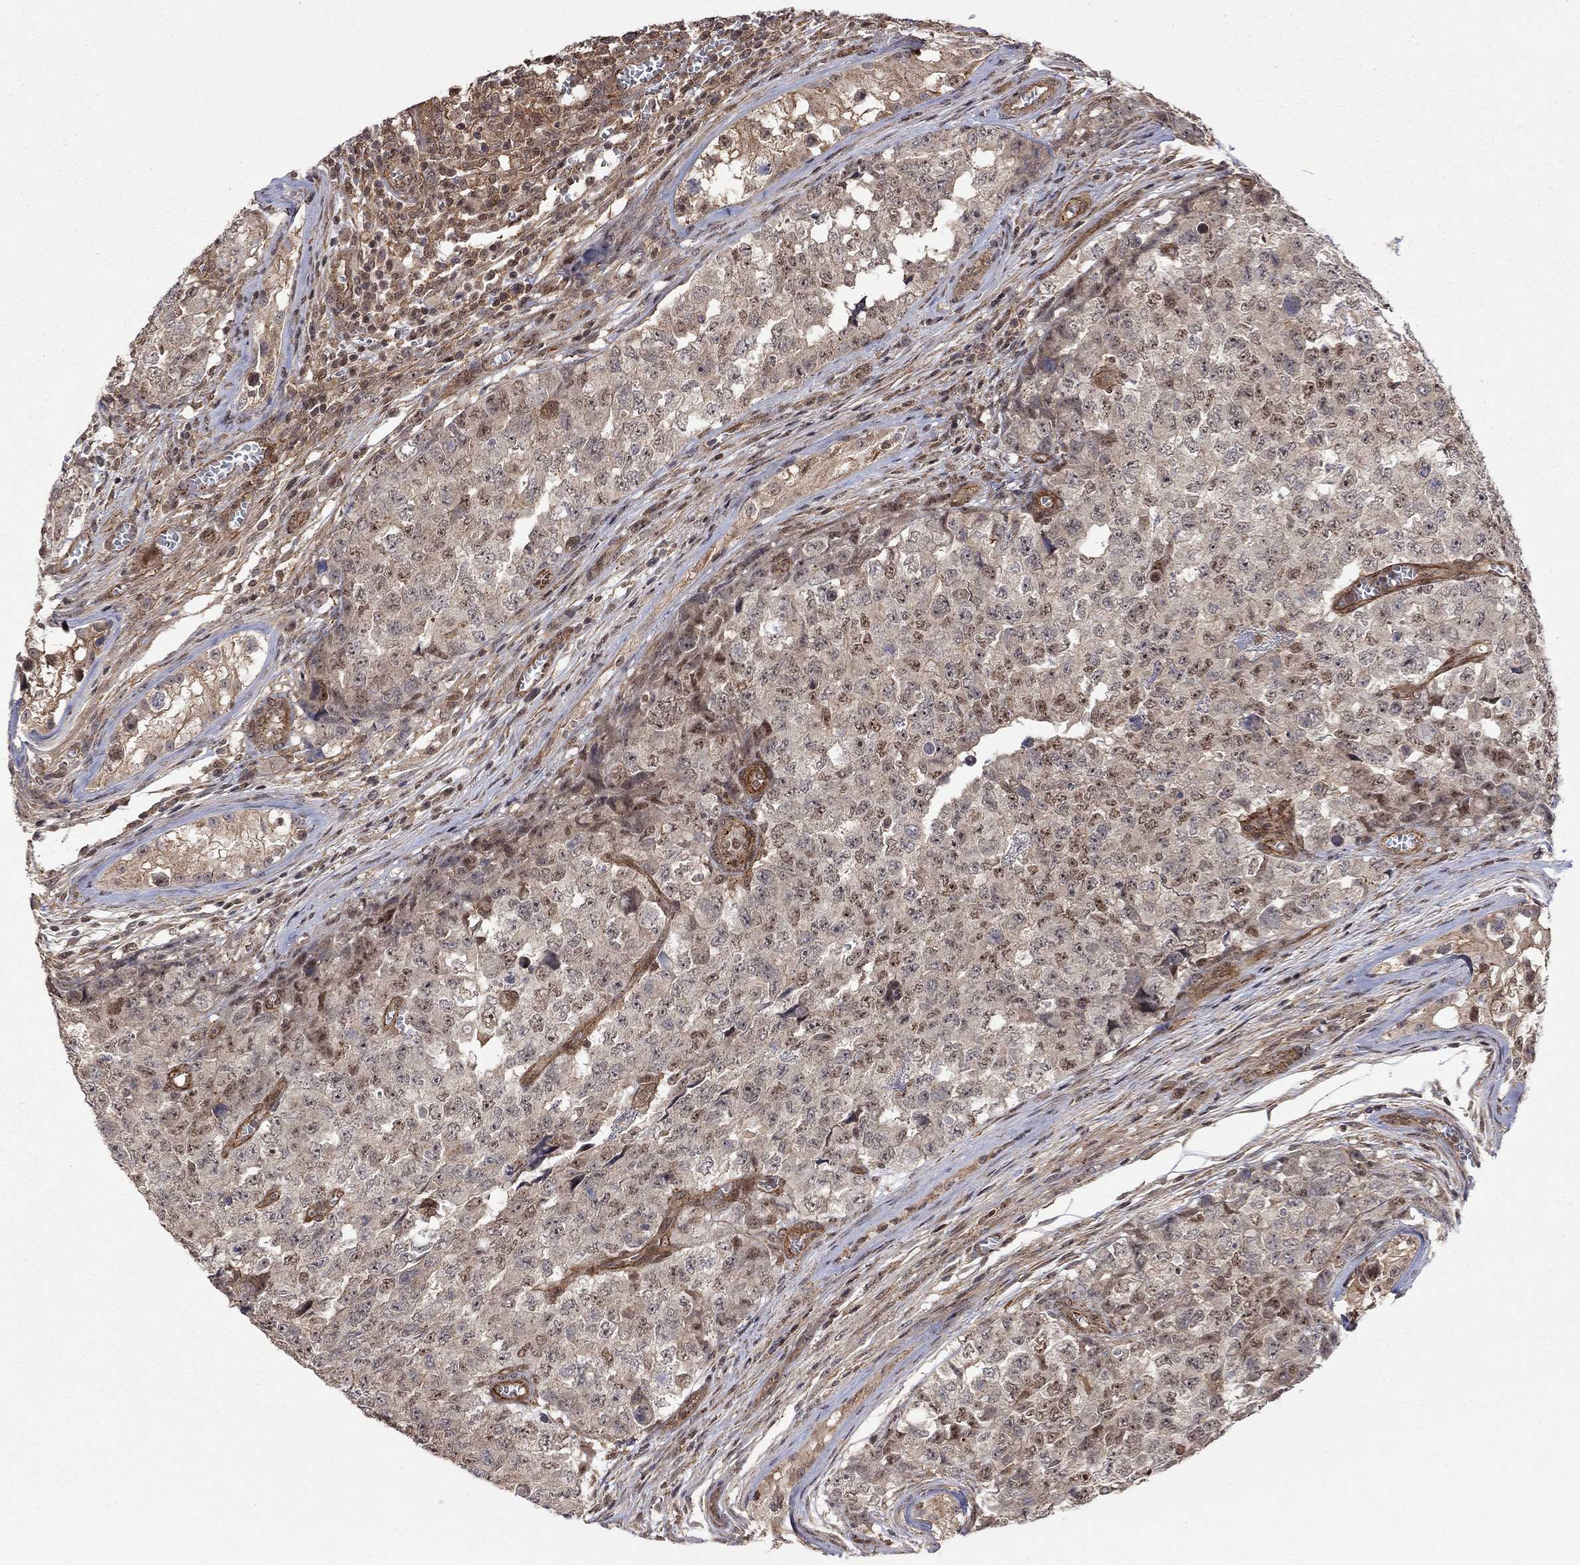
{"staining": {"intensity": "moderate", "quantity": "<25%", "location": "nuclear"}, "tissue": "testis cancer", "cell_type": "Tumor cells", "image_type": "cancer", "snomed": [{"axis": "morphology", "description": "Carcinoma, Embryonal, NOS"}, {"axis": "topography", "description": "Testis"}], "caption": "The micrograph shows staining of testis embryonal carcinoma, revealing moderate nuclear protein positivity (brown color) within tumor cells.", "gene": "TDP1", "patient": {"sex": "male", "age": 23}}